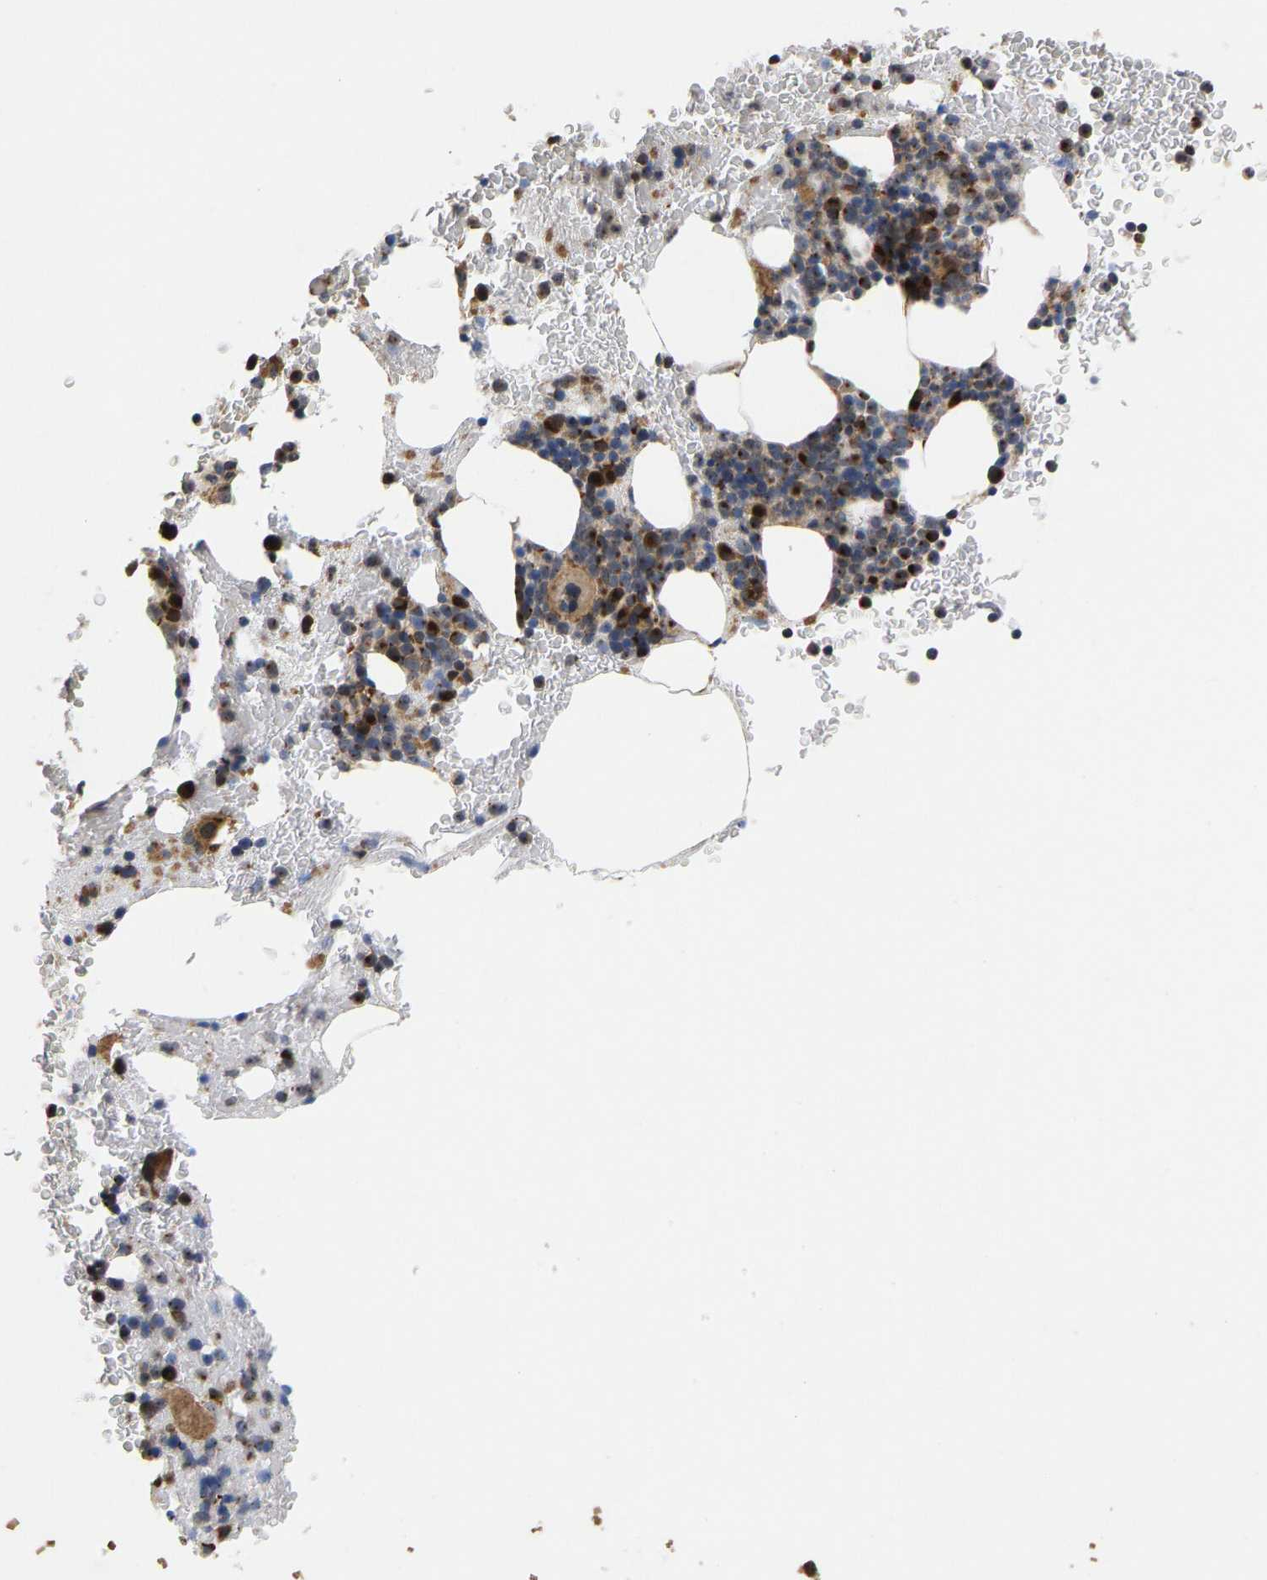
{"staining": {"intensity": "moderate", "quantity": ">75%", "location": "cytoplasmic/membranous"}, "tissue": "bone marrow", "cell_type": "Hematopoietic cells", "image_type": "normal", "snomed": [{"axis": "morphology", "description": "Normal tissue, NOS"}, {"axis": "morphology", "description": "Inflammation, NOS"}, {"axis": "topography", "description": "Bone marrow"}], "caption": "Bone marrow was stained to show a protein in brown. There is medium levels of moderate cytoplasmic/membranous staining in about >75% of hematopoietic cells. Nuclei are stained in blue.", "gene": "YIPF4", "patient": {"sex": "male", "age": 63}}